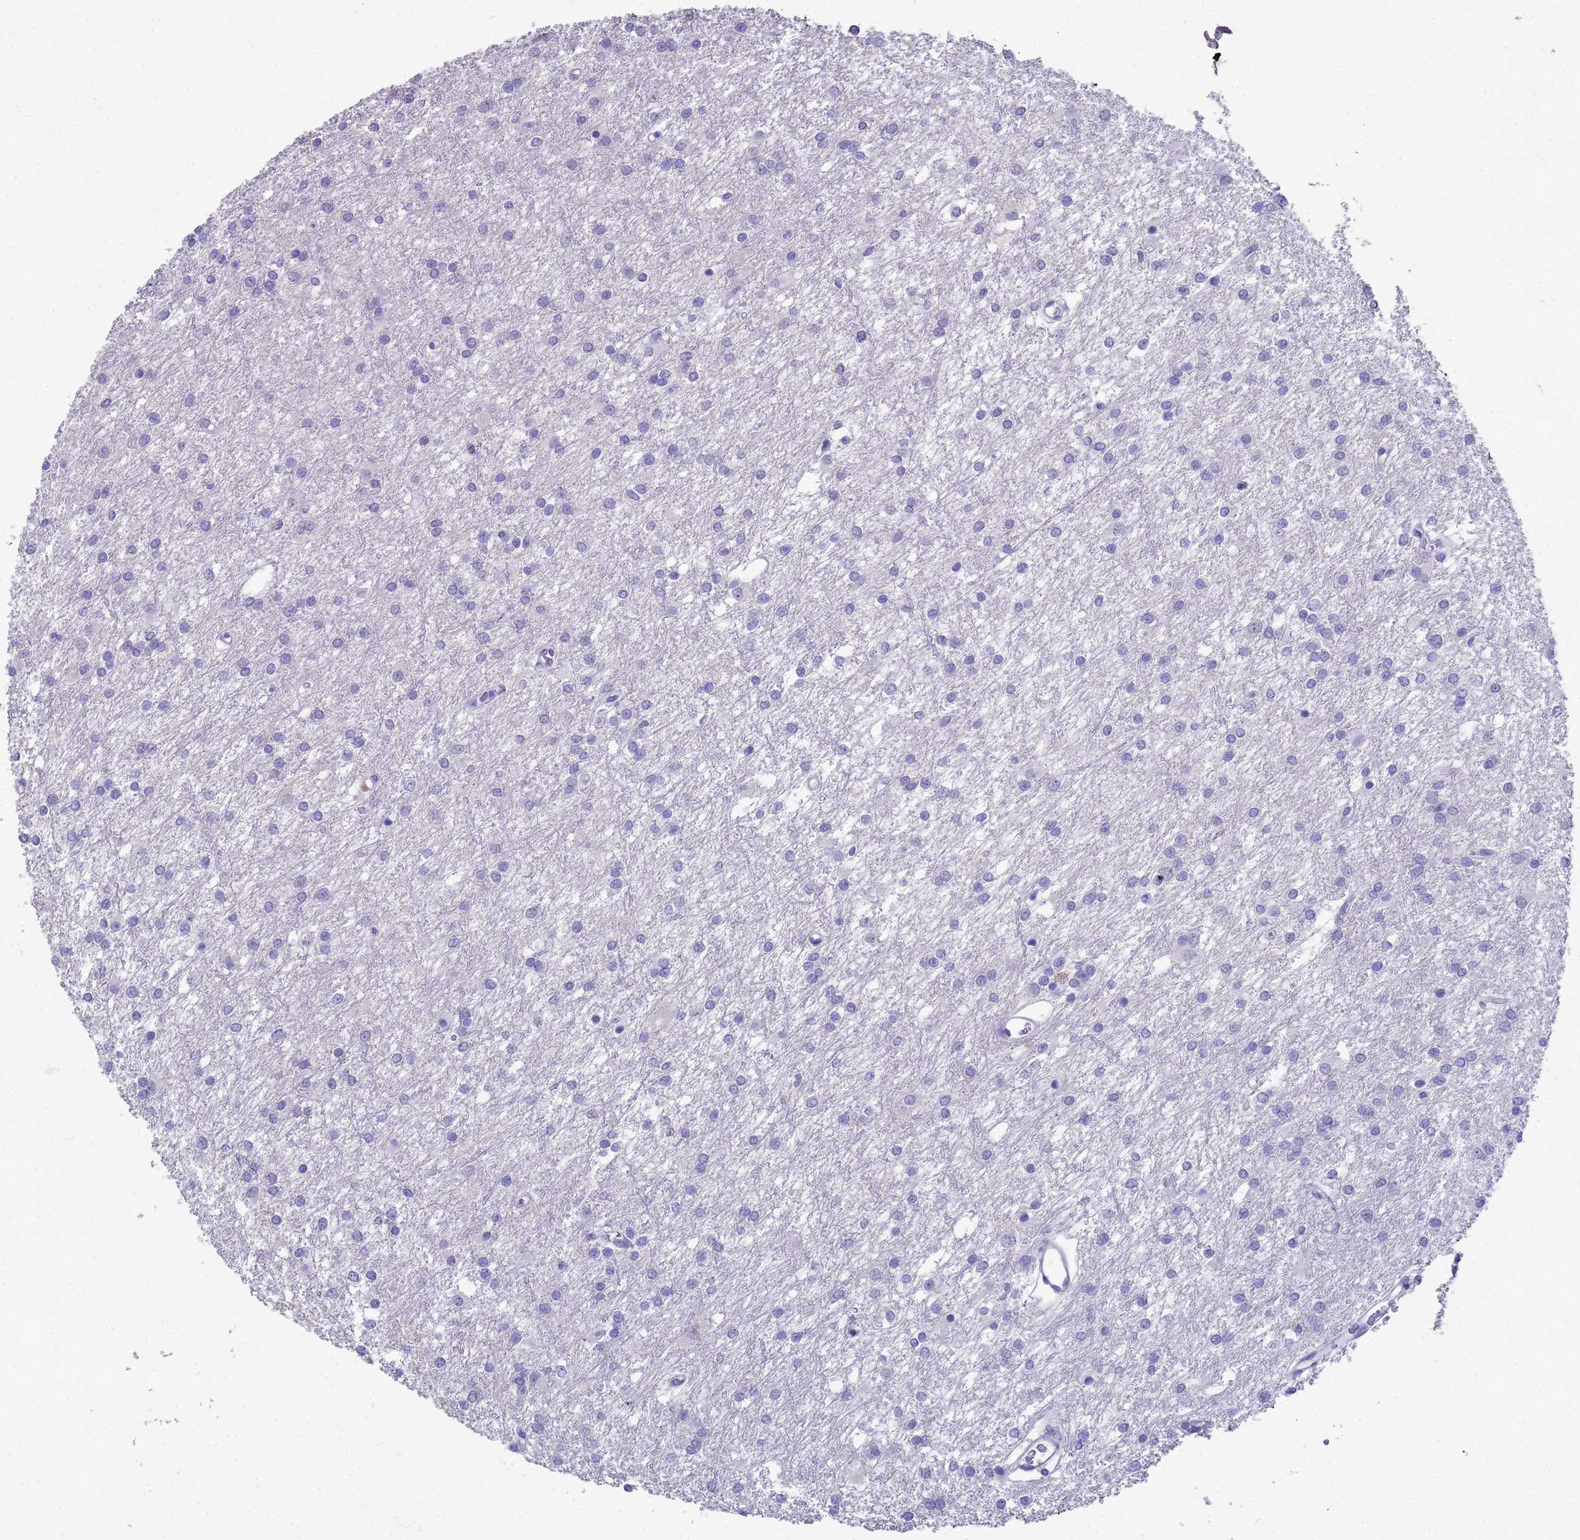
{"staining": {"intensity": "negative", "quantity": "none", "location": "none"}, "tissue": "glioma", "cell_type": "Tumor cells", "image_type": "cancer", "snomed": [{"axis": "morphology", "description": "Glioma, malignant, High grade"}, {"axis": "topography", "description": "Brain"}], "caption": "Immunohistochemical staining of human glioma shows no significant positivity in tumor cells.", "gene": "MS4A13", "patient": {"sex": "female", "age": 50}}